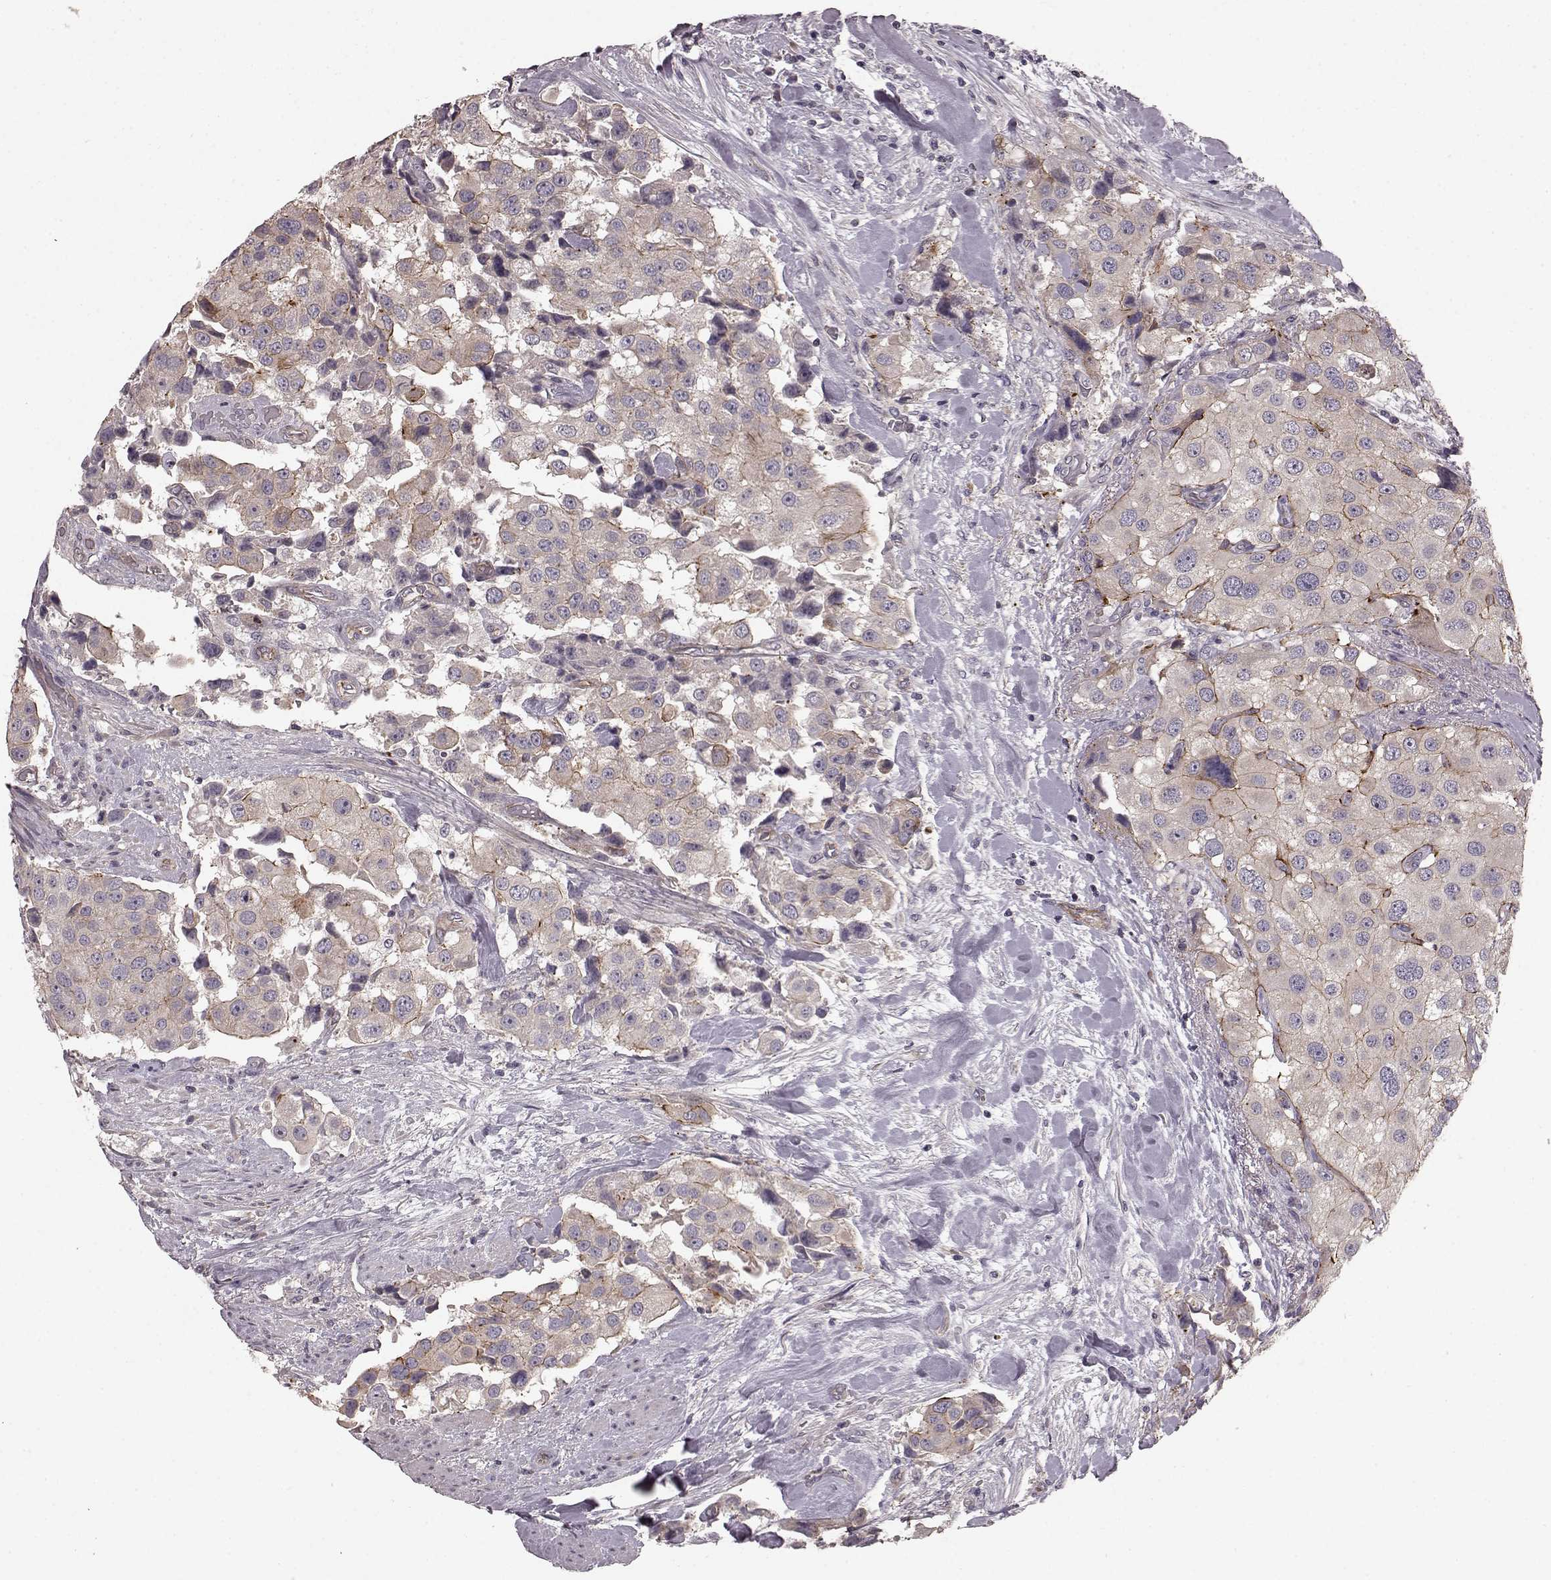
{"staining": {"intensity": "moderate", "quantity": "<25%", "location": "cytoplasmic/membranous"}, "tissue": "urothelial cancer", "cell_type": "Tumor cells", "image_type": "cancer", "snomed": [{"axis": "morphology", "description": "Urothelial carcinoma, High grade"}, {"axis": "topography", "description": "Urinary bladder"}], "caption": "Brown immunohistochemical staining in human urothelial cancer demonstrates moderate cytoplasmic/membranous staining in approximately <25% of tumor cells. Using DAB (brown) and hematoxylin (blue) stains, captured at high magnification using brightfield microscopy.", "gene": "SLC22A18", "patient": {"sex": "female", "age": 64}}